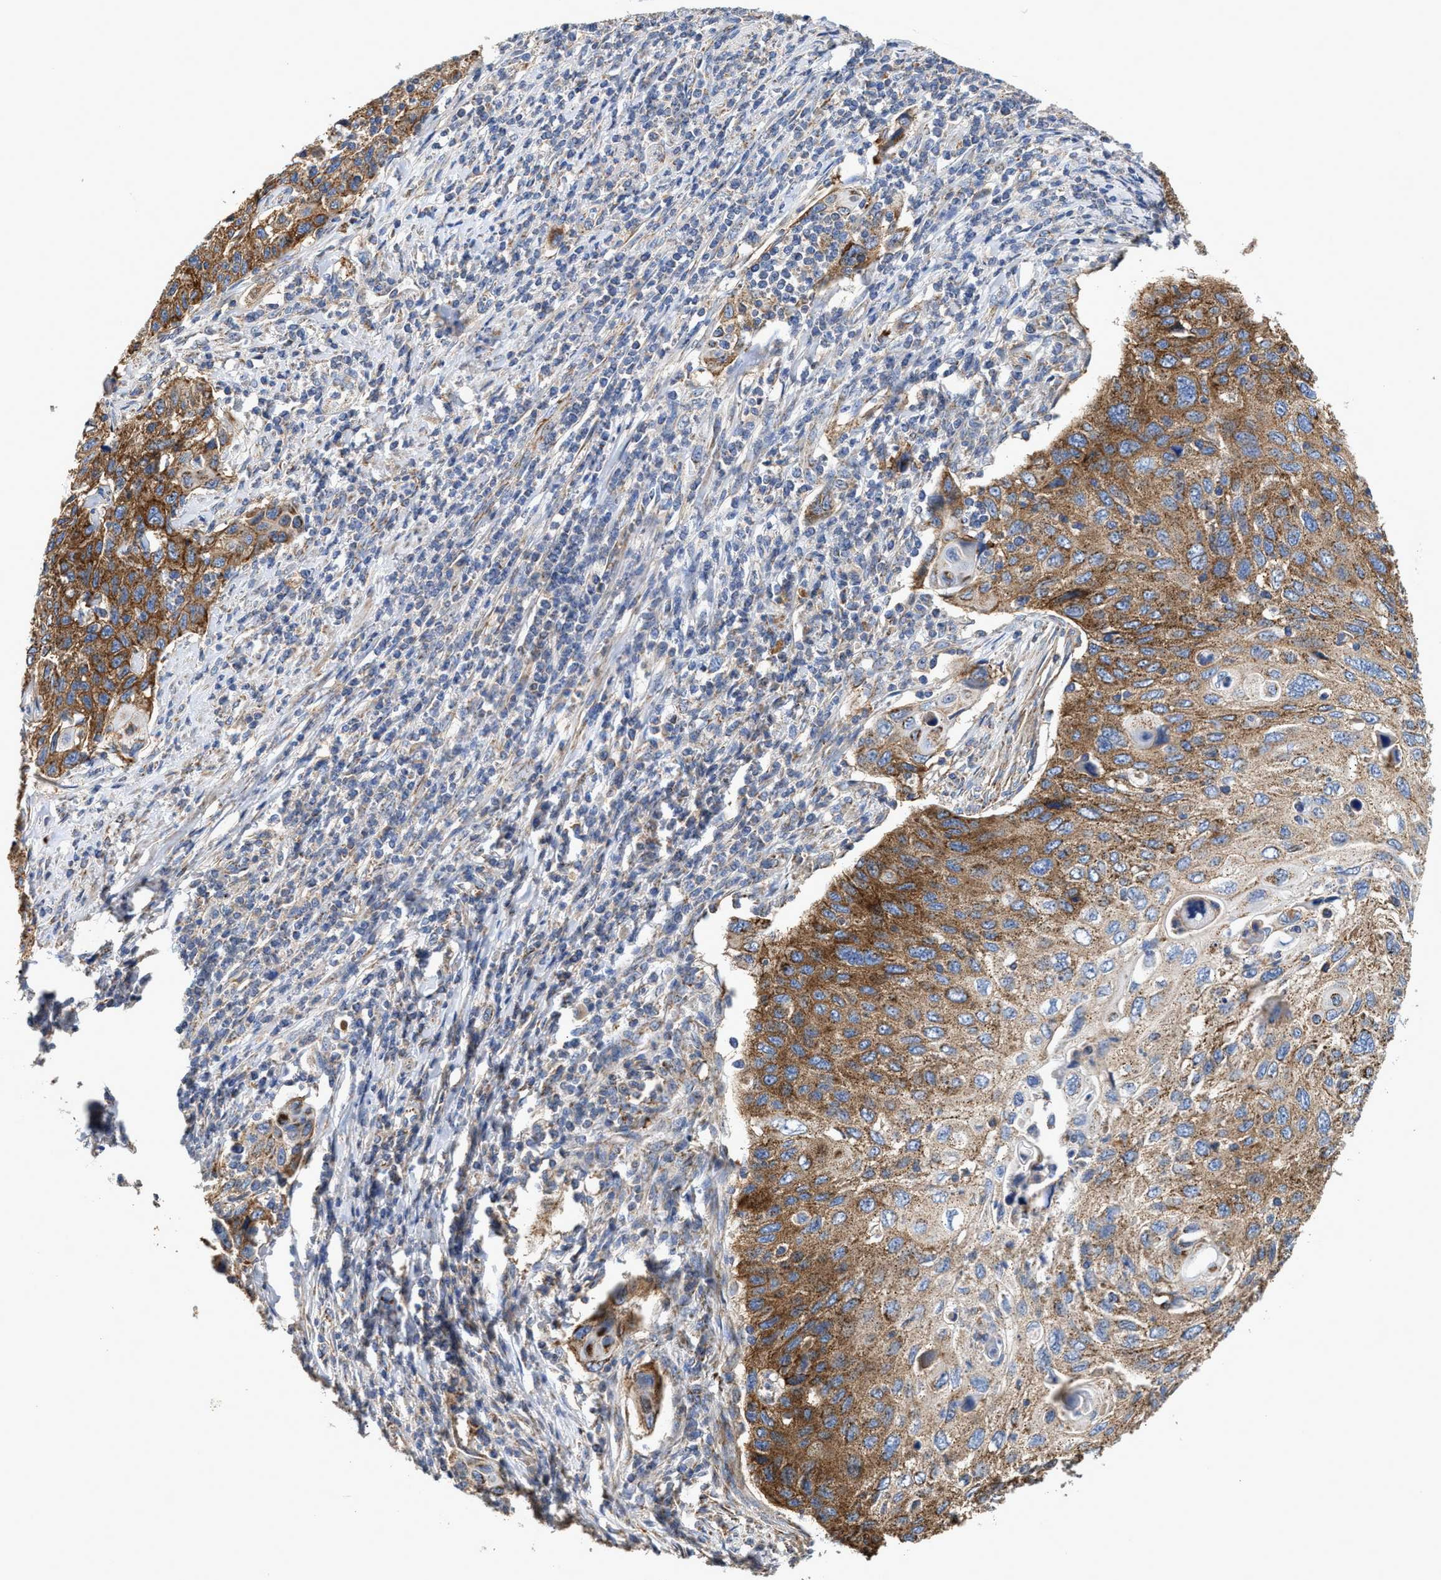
{"staining": {"intensity": "moderate", "quantity": ">75%", "location": "cytoplasmic/membranous"}, "tissue": "cervical cancer", "cell_type": "Tumor cells", "image_type": "cancer", "snomed": [{"axis": "morphology", "description": "Squamous cell carcinoma, NOS"}, {"axis": "topography", "description": "Cervix"}], "caption": "Immunohistochemical staining of cervical cancer (squamous cell carcinoma) displays moderate cytoplasmic/membranous protein positivity in approximately >75% of tumor cells.", "gene": "MECR", "patient": {"sex": "female", "age": 70}}